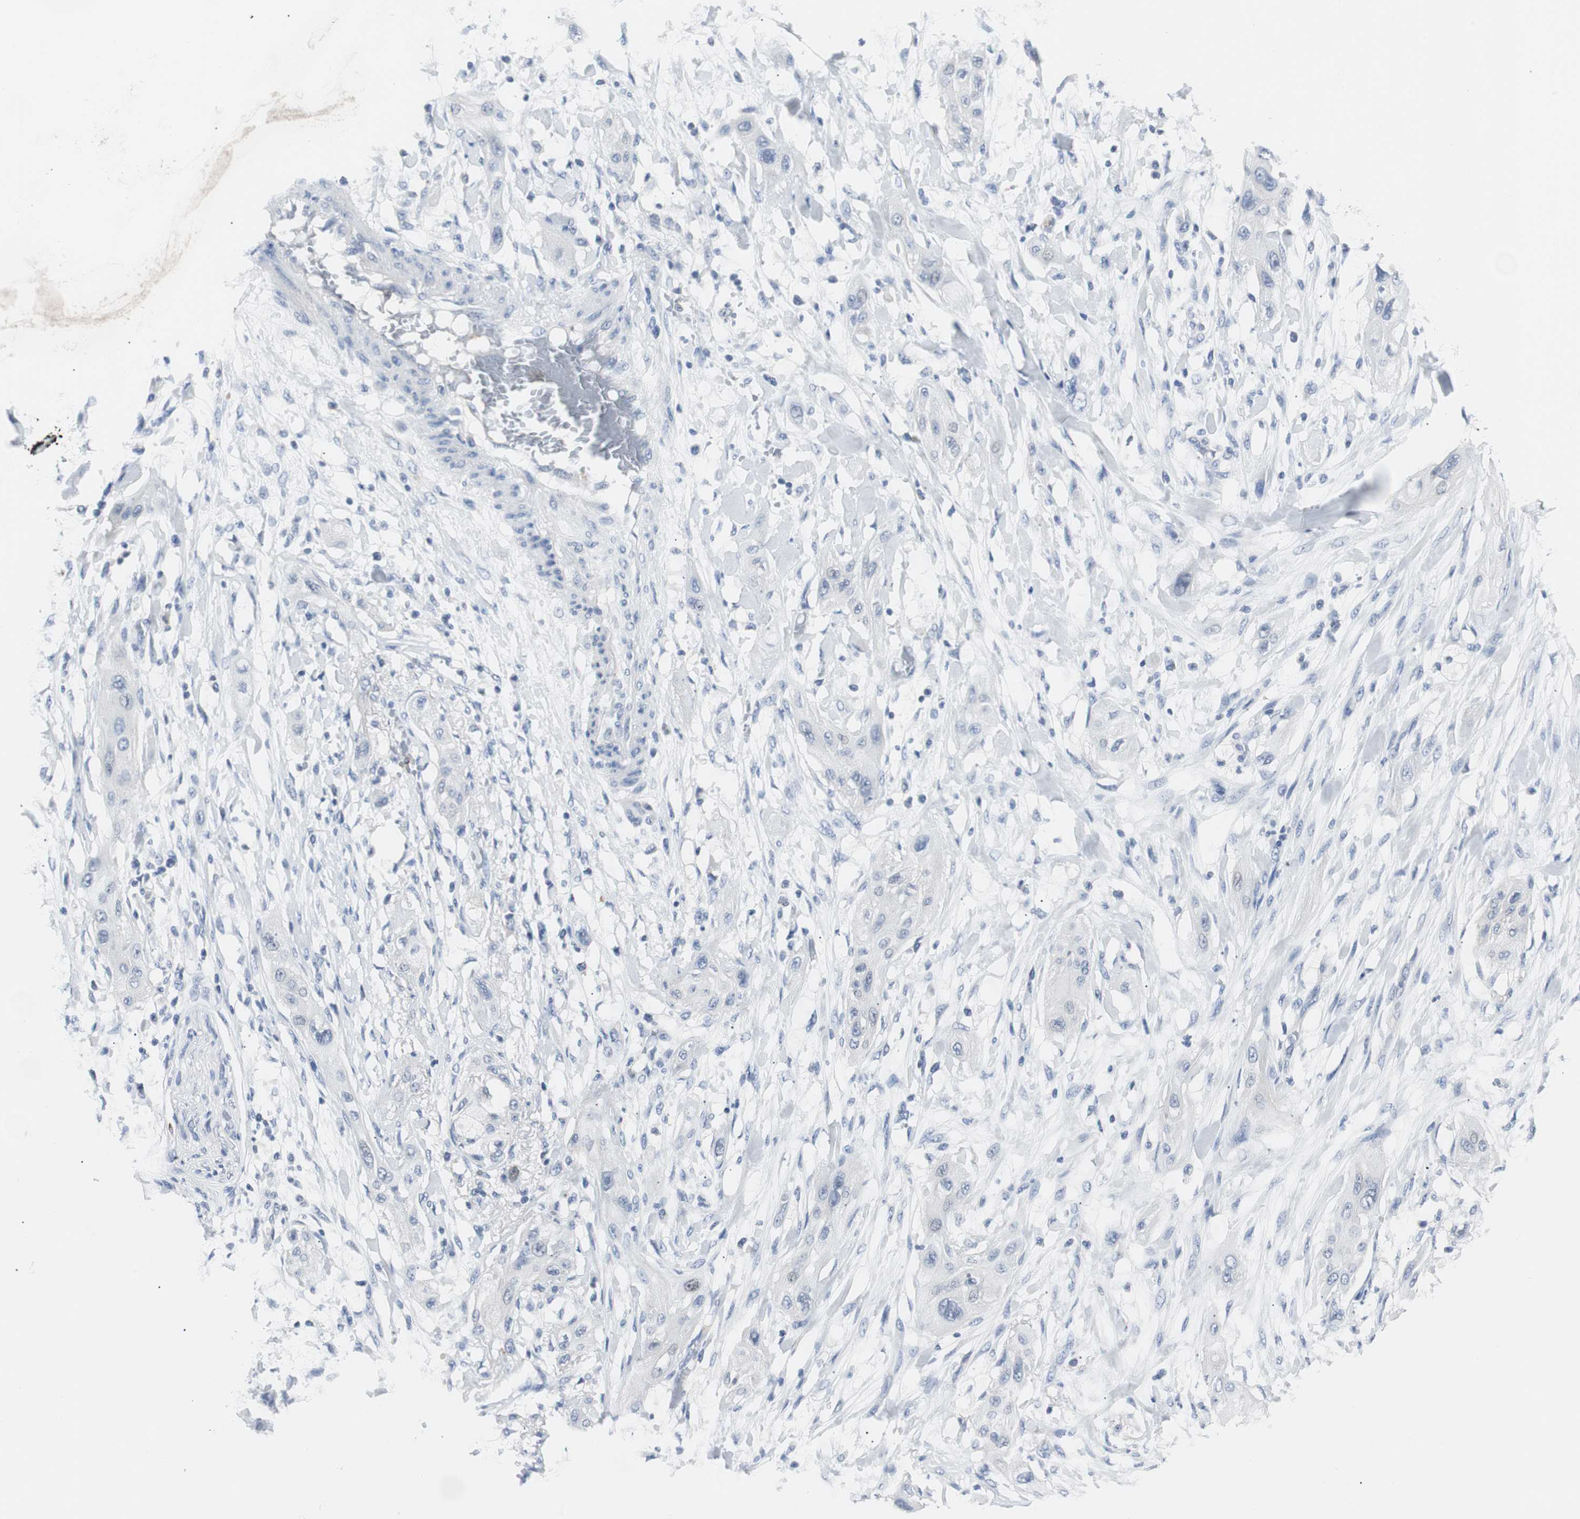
{"staining": {"intensity": "negative", "quantity": "none", "location": "none"}, "tissue": "lung cancer", "cell_type": "Tumor cells", "image_type": "cancer", "snomed": [{"axis": "morphology", "description": "Squamous cell carcinoma, NOS"}, {"axis": "topography", "description": "Lung"}], "caption": "A high-resolution micrograph shows immunohistochemistry (IHC) staining of squamous cell carcinoma (lung), which exhibits no significant expression in tumor cells. The staining is performed using DAB (3,3'-diaminobenzidine) brown chromogen with nuclei counter-stained in using hematoxylin.", "gene": "RASA1", "patient": {"sex": "female", "age": 47}}